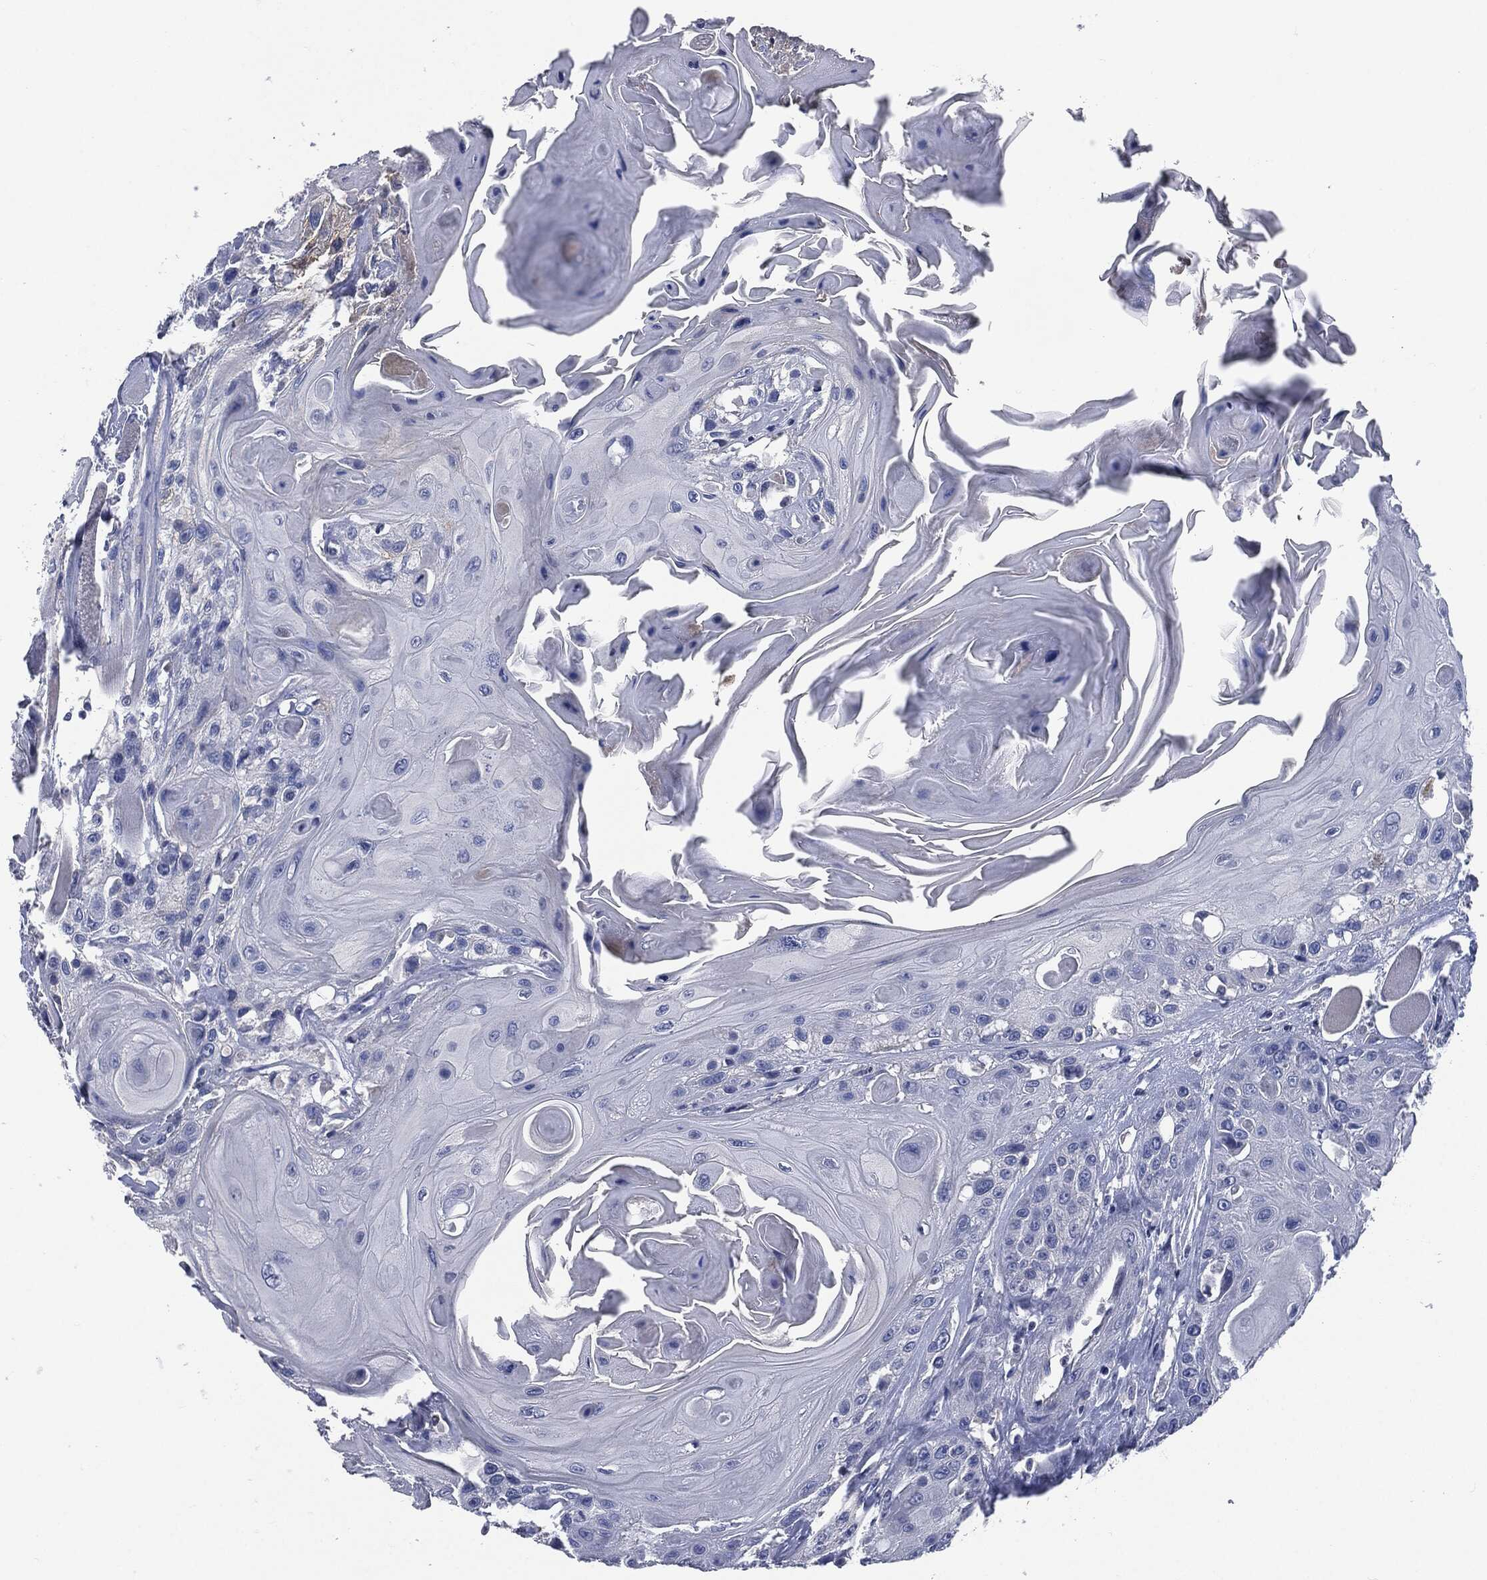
{"staining": {"intensity": "negative", "quantity": "none", "location": "none"}, "tissue": "head and neck cancer", "cell_type": "Tumor cells", "image_type": "cancer", "snomed": [{"axis": "morphology", "description": "Squamous cell carcinoma, NOS"}, {"axis": "topography", "description": "Head-Neck"}], "caption": "IHC histopathology image of neoplastic tissue: human squamous cell carcinoma (head and neck) stained with DAB exhibits no significant protein staining in tumor cells.", "gene": "CD27", "patient": {"sex": "female", "age": 59}}